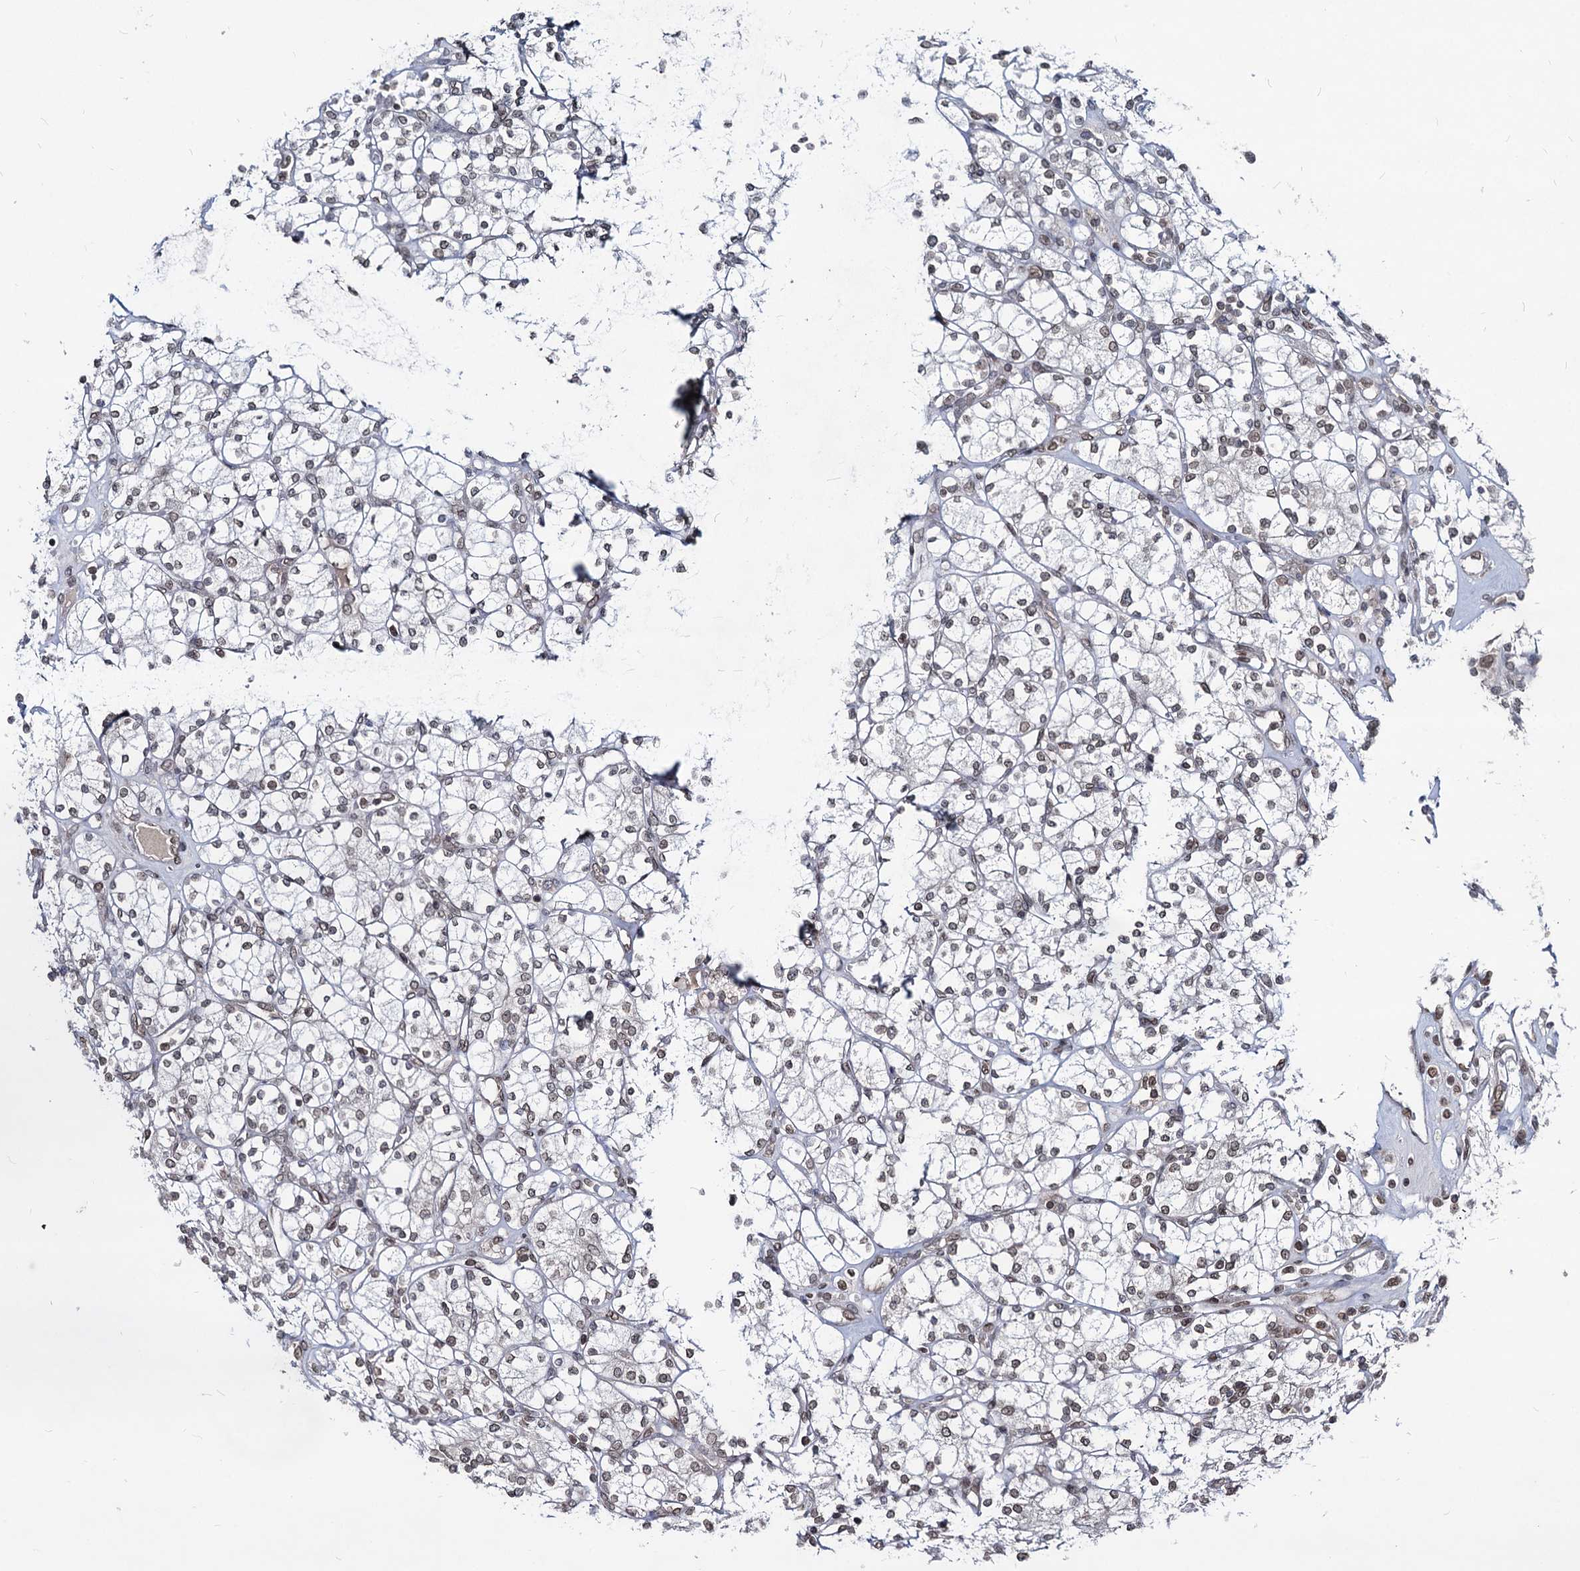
{"staining": {"intensity": "weak", "quantity": "25%-75%", "location": "nuclear"}, "tissue": "renal cancer", "cell_type": "Tumor cells", "image_type": "cancer", "snomed": [{"axis": "morphology", "description": "Adenocarcinoma, NOS"}, {"axis": "topography", "description": "Kidney"}], "caption": "Renal cancer (adenocarcinoma) stained with a protein marker shows weak staining in tumor cells.", "gene": "RNF6", "patient": {"sex": "male", "age": 77}}